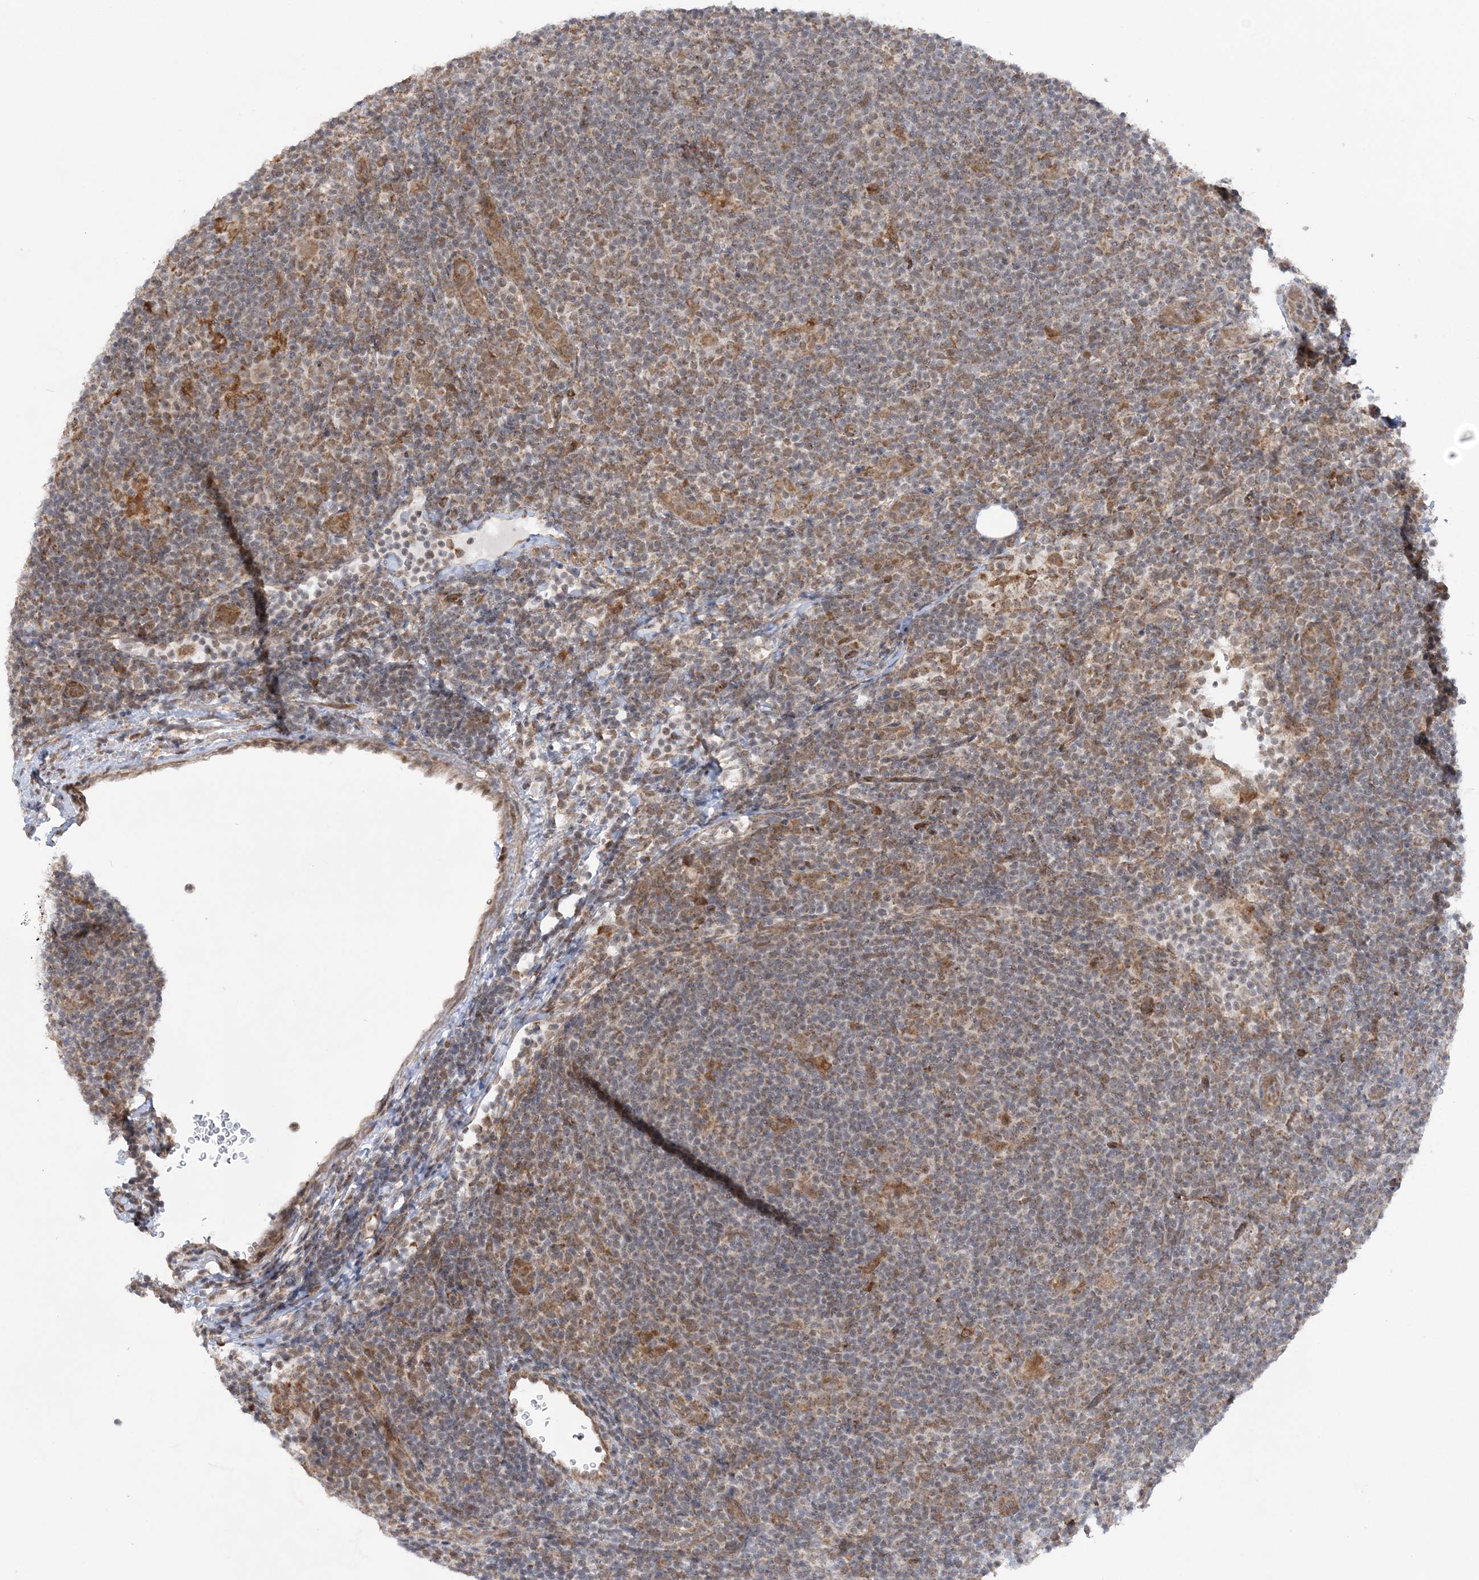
{"staining": {"intensity": "weak", "quantity": ">75%", "location": "cytoplasmic/membranous"}, "tissue": "lymphoma", "cell_type": "Tumor cells", "image_type": "cancer", "snomed": [{"axis": "morphology", "description": "Hodgkin's disease, NOS"}, {"axis": "topography", "description": "Lymph node"}], "caption": "Immunohistochemistry (IHC) micrograph of neoplastic tissue: Hodgkin's disease stained using immunohistochemistry demonstrates low levels of weak protein expression localized specifically in the cytoplasmic/membranous of tumor cells, appearing as a cytoplasmic/membranous brown color.", "gene": "MRPL47", "patient": {"sex": "female", "age": 57}}